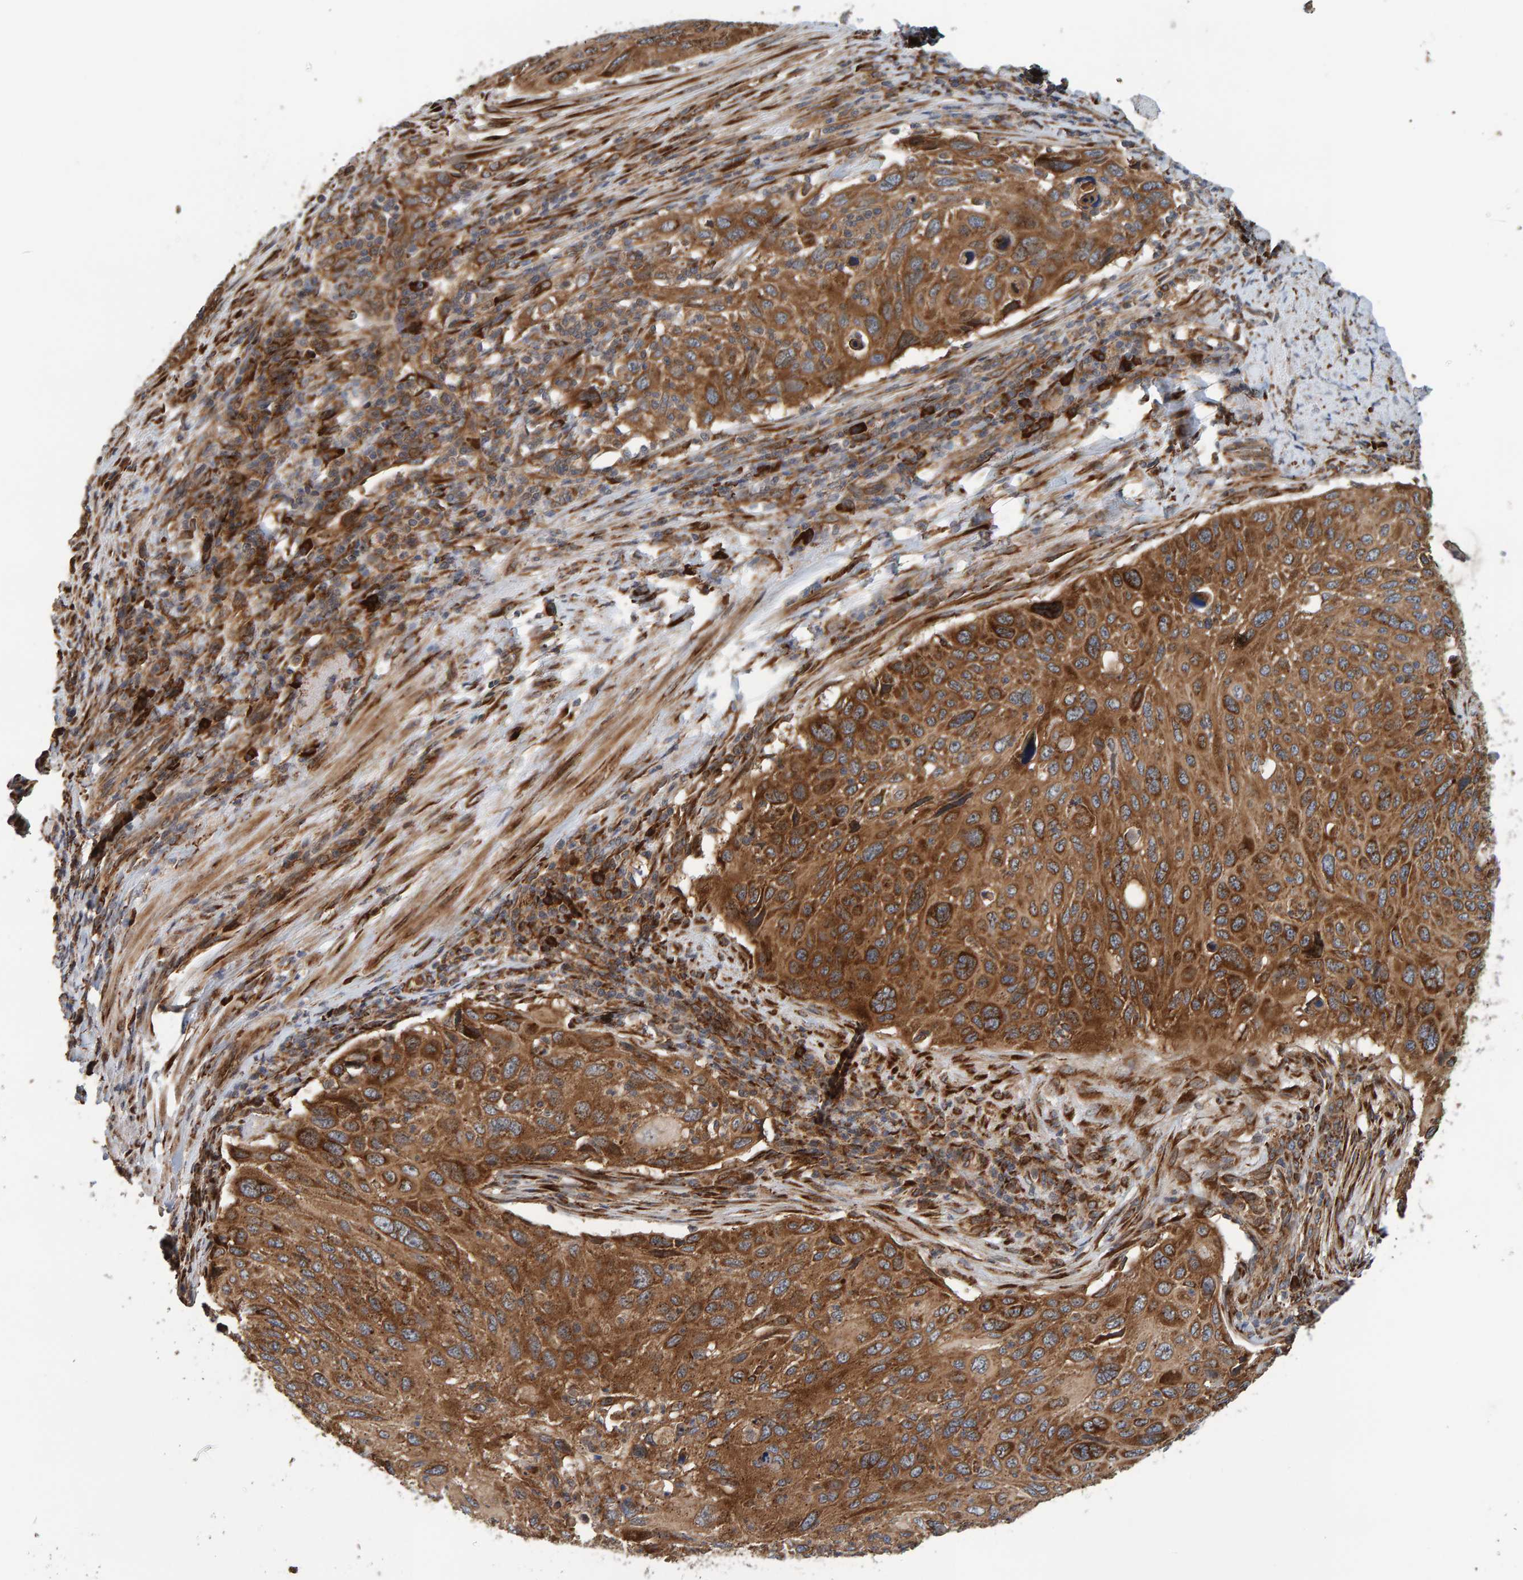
{"staining": {"intensity": "strong", "quantity": ">75%", "location": "cytoplasmic/membranous"}, "tissue": "cervical cancer", "cell_type": "Tumor cells", "image_type": "cancer", "snomed": [{"axis": "morphology", "description": "Squamous cell carcinoma, NOS"}, {"axis": "topography", "description": "Cervix"}], "caption": "This is a photomicrograph of immunohistochemistry staining of cervical squamous cell carcinoma, which shows strong staining in the cytoplasmic/membranous of tumor cells.", "gene": "BAIAP2", "patient": {"sex": "female", "age": 70}}